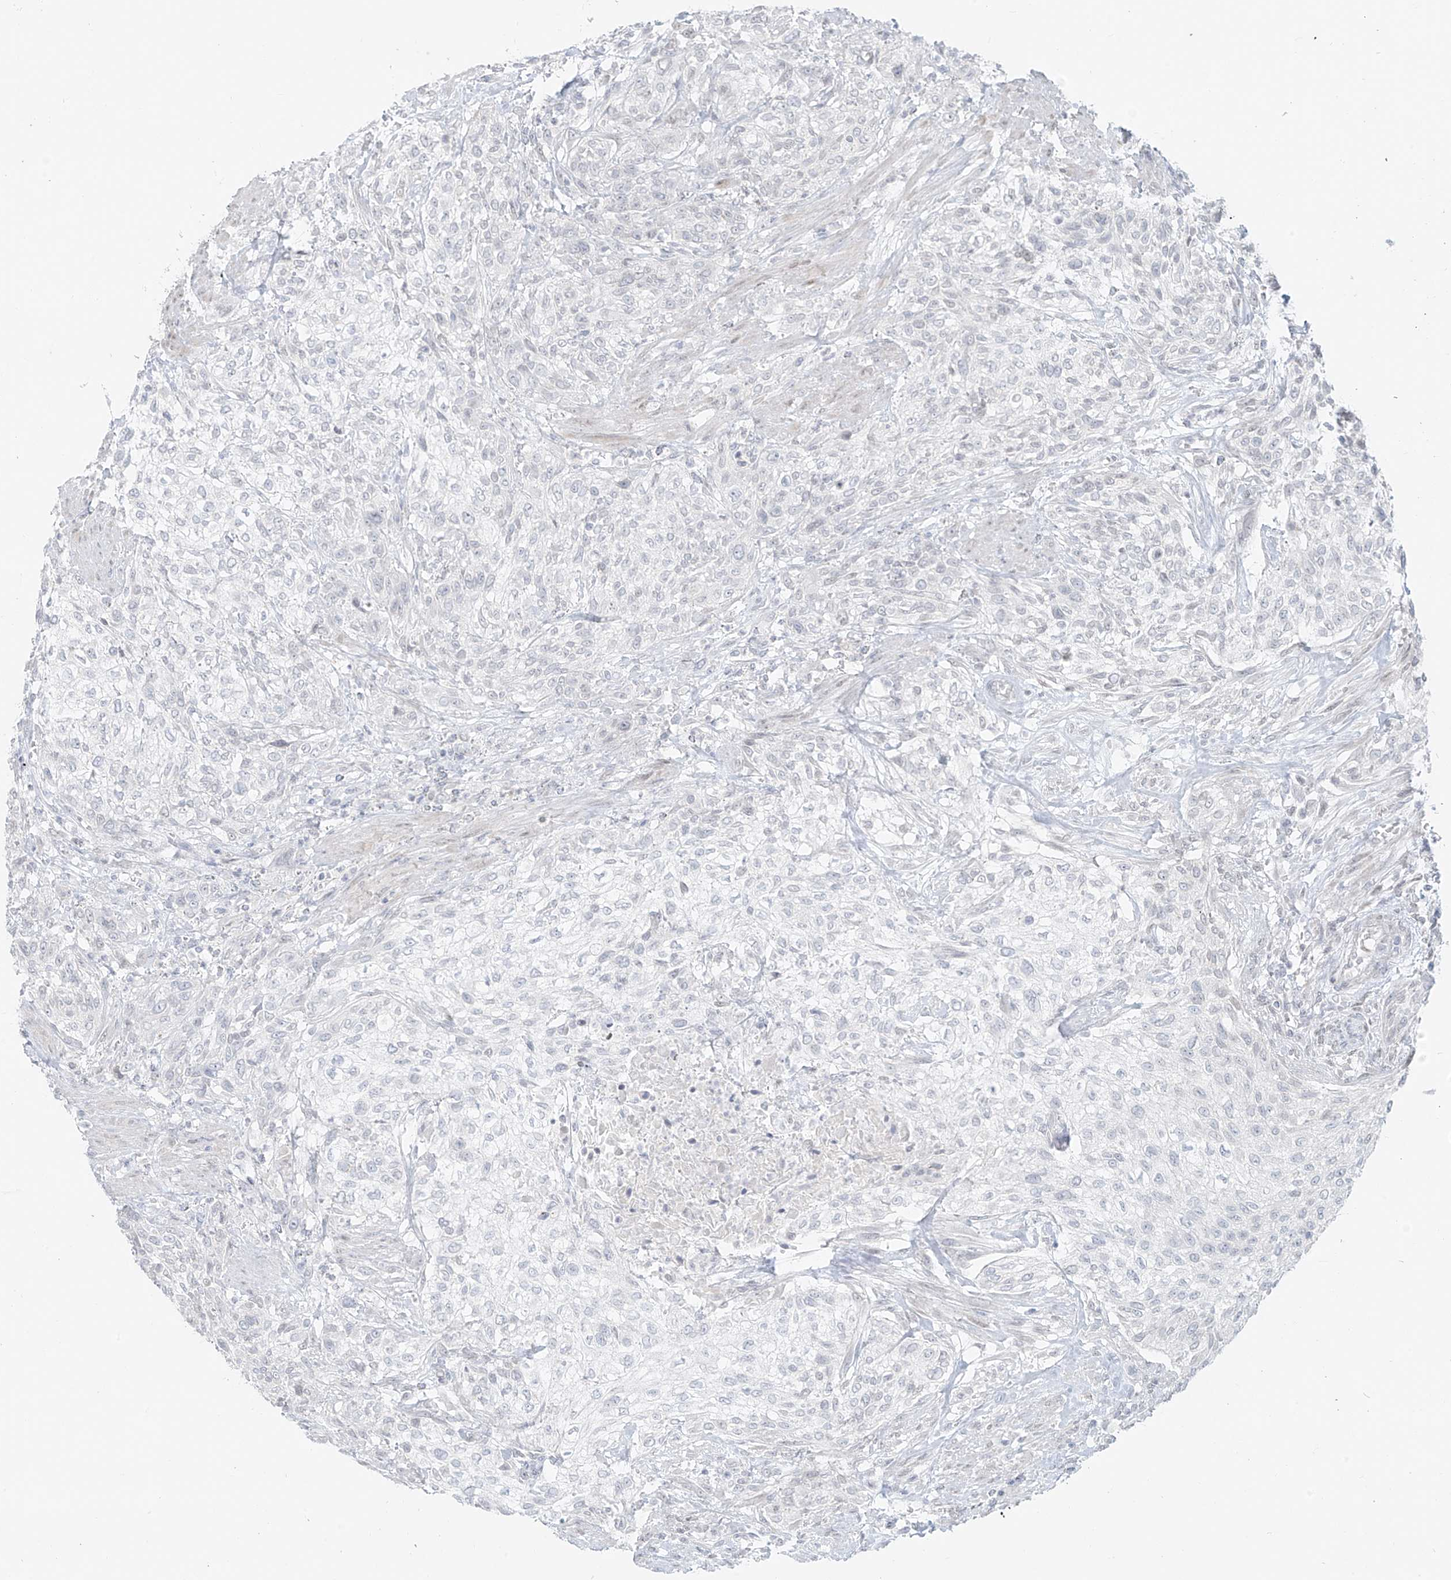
{"staining": {"intensity": "negative", "quantity": "none", "location": "none"}, "tissue": "urothelial cancer", "cell_type": "Tumor cells", "image_type": "cancer", "snomed": [{"axis": "morphology", "description": "Urothelial carcinoma, High grade"}, {"axis": "topography", "description": "Urinary bladder"}], "caption": "There is no significant positivity in tumor cells of urothelial carcinoma (high-grade).", "gene": "OSBPL7", "patient": {"sex": "male", "age": 35}}